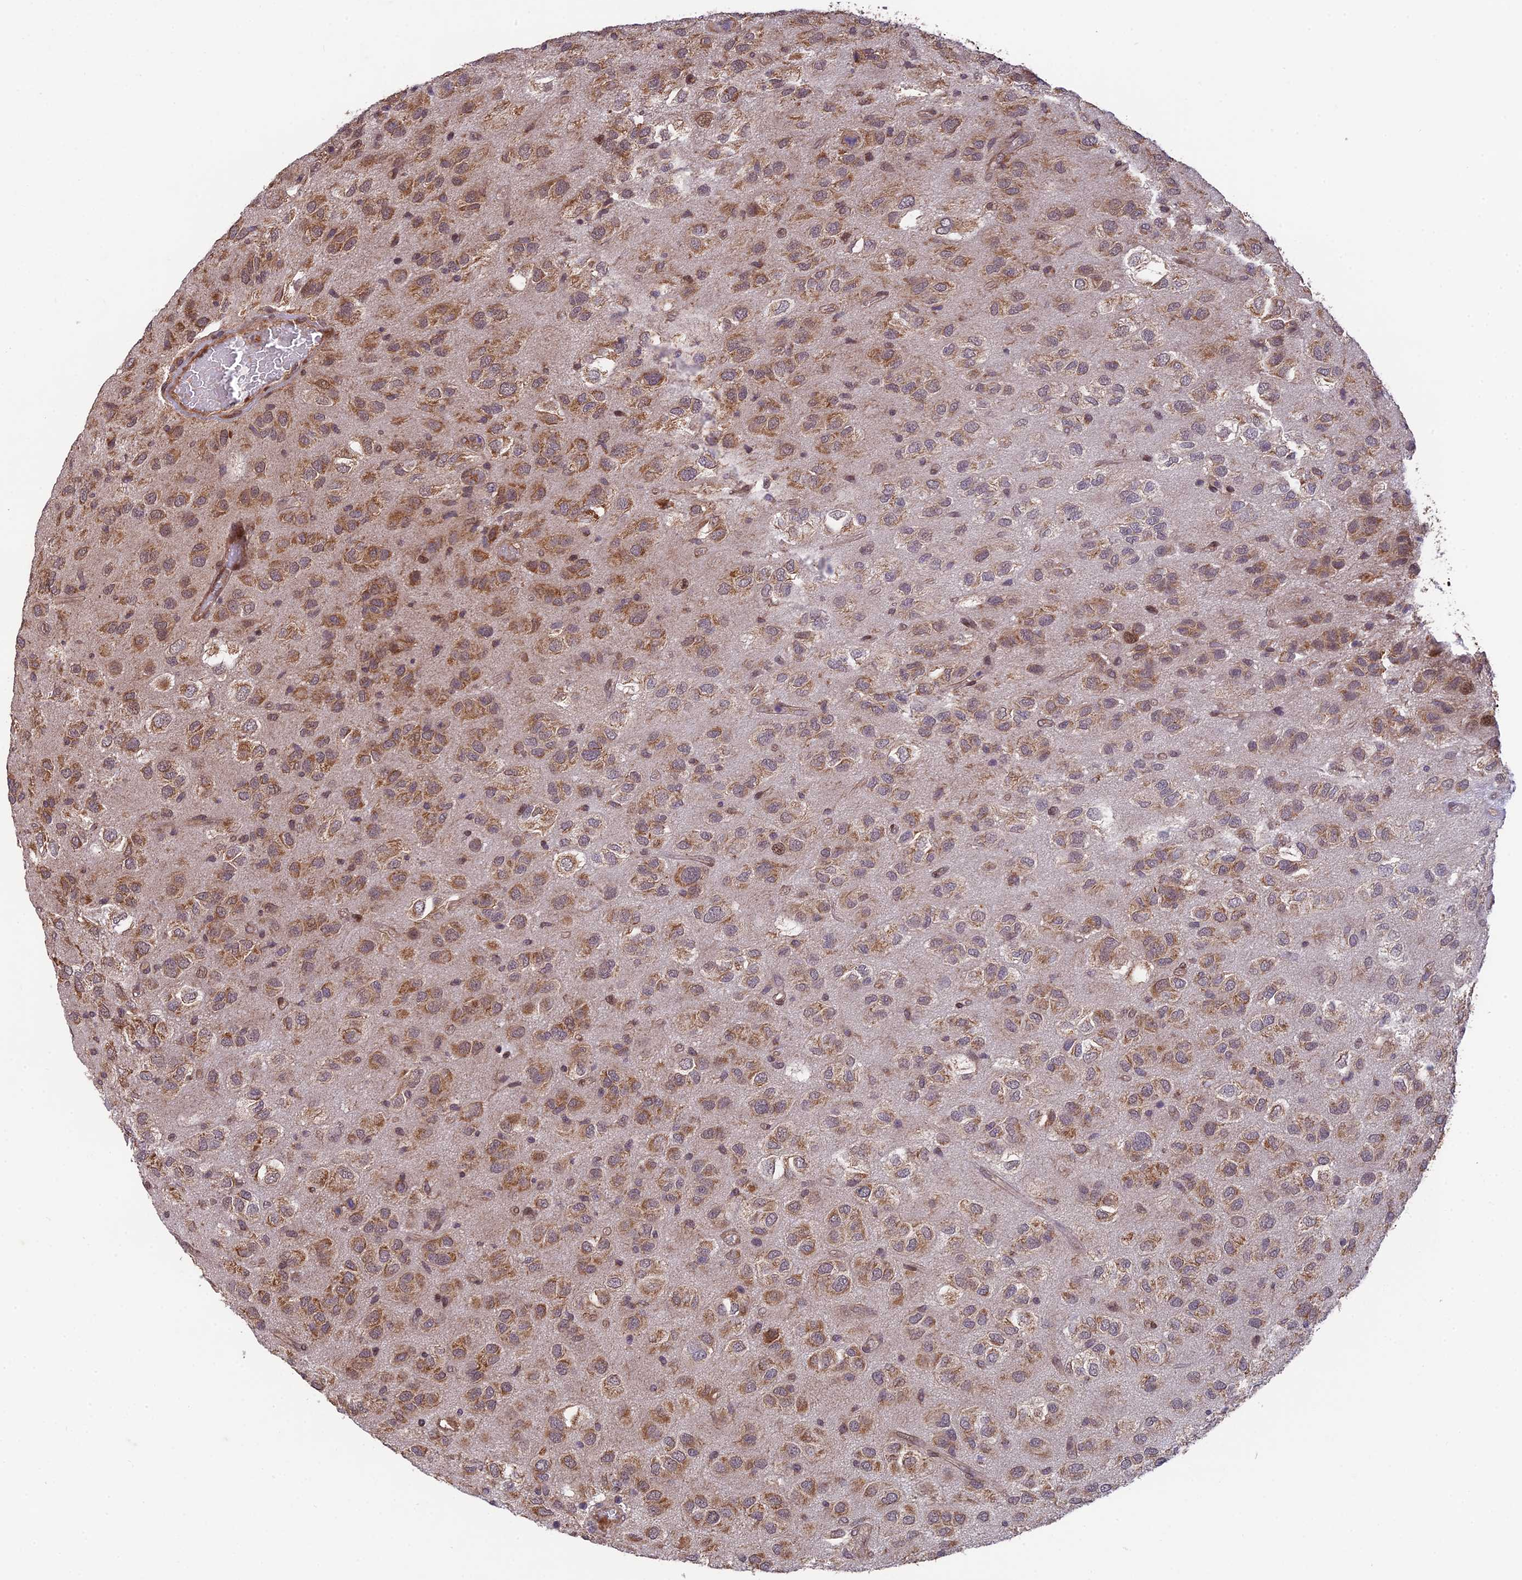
{"staining": {"intensity": "moderate", "quantity": ">75%", "location": "cytoplasmic/membranous"}, "tissue": "glioma", "cell_type": "Tumor cells", "image_type": "cancer", "snomed": [{"axis": "morphology", "description": "Glioma, malignant, Low grade"}, {"axis": "topography", "description": "Brain"}], "caption": "Immunohistochemical staining of human malignant glioma (low-grade) demonstrates medium levels of moderate cytoplasmic/membranous protein positivity in approximately >75% of tumor cells.", "gene": "CYP2R1", "patient": {"sex": "male", "age": 66}}